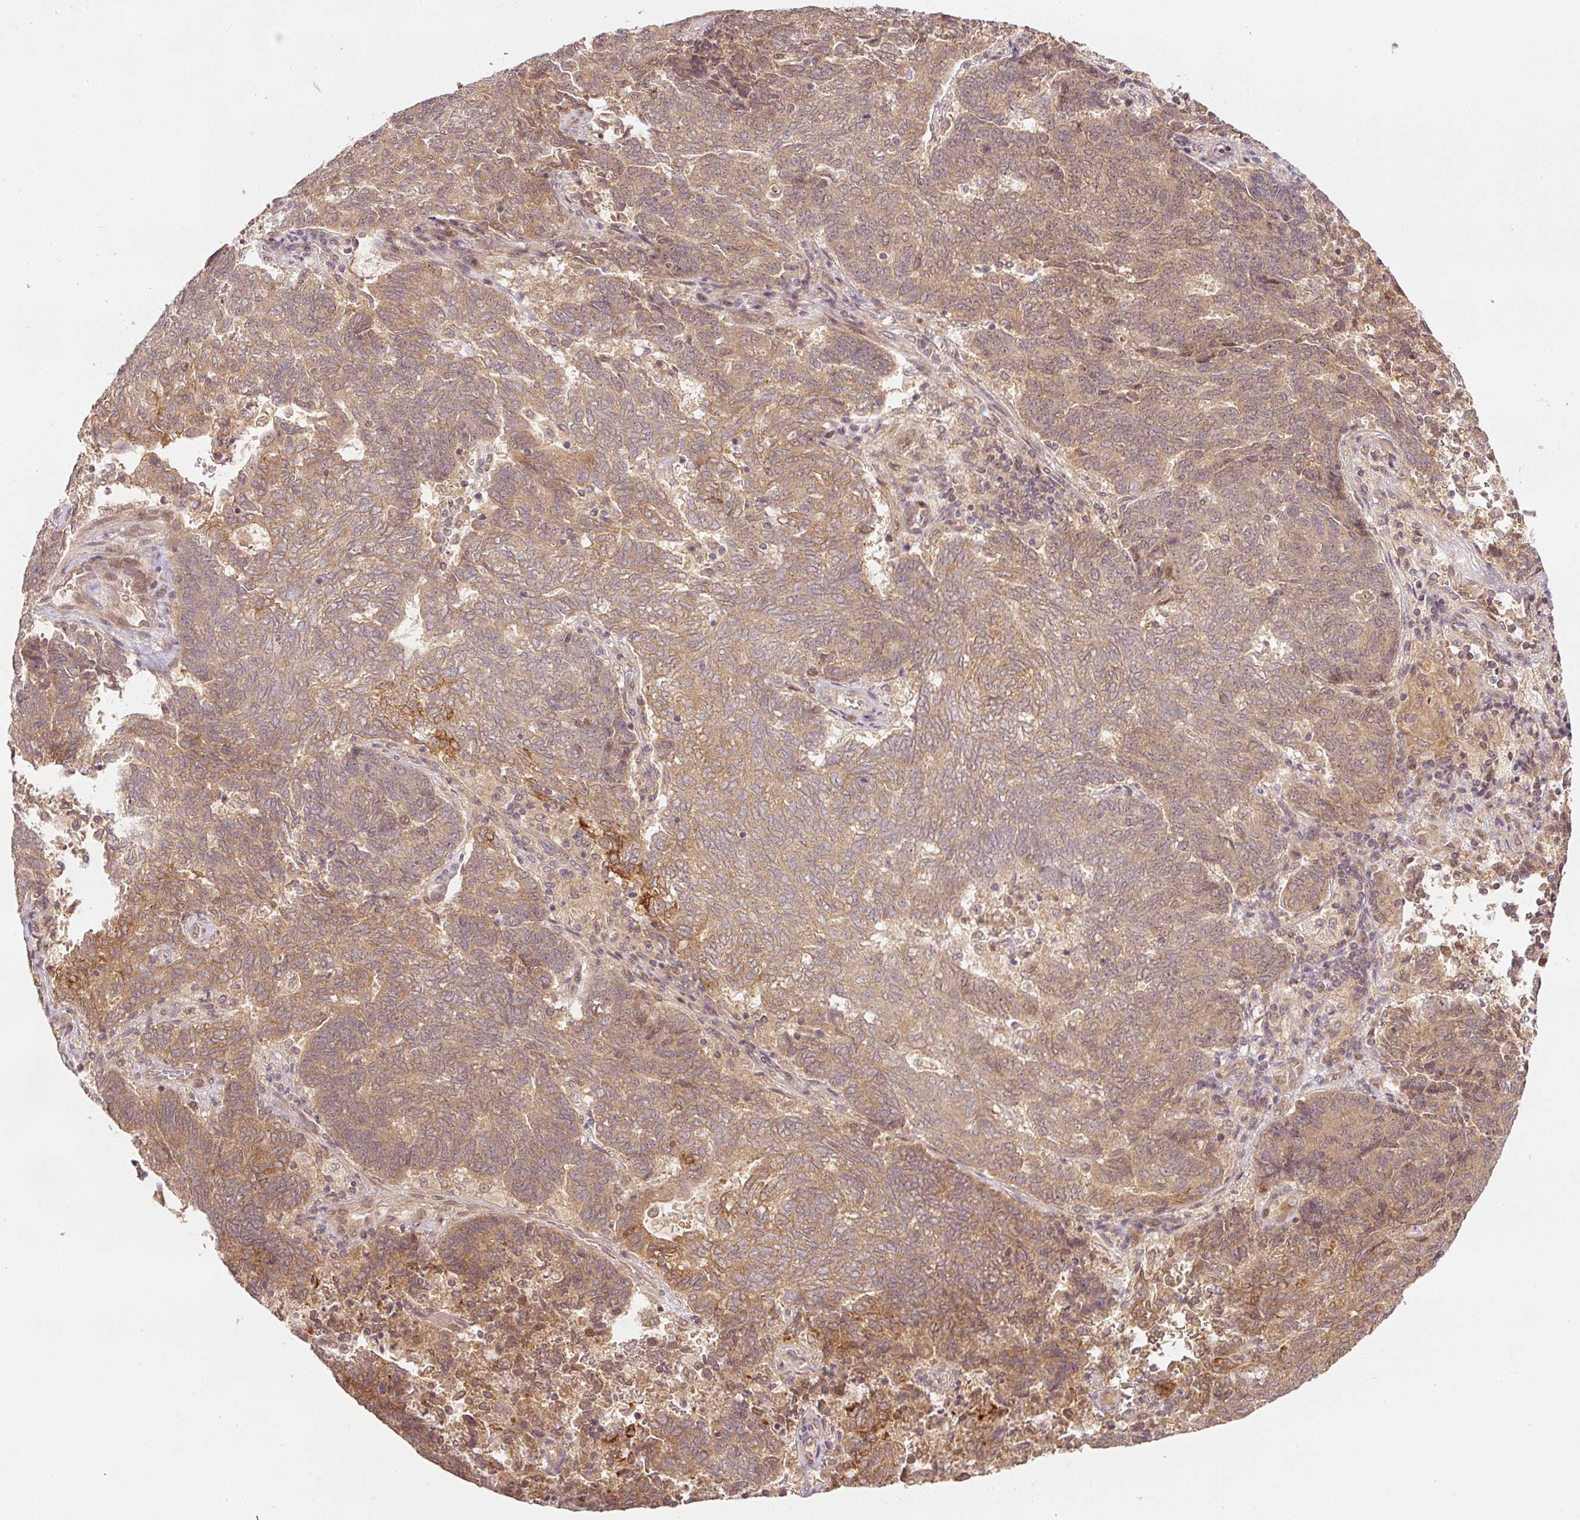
{"staining": {"intensity": "moderate", "quantity": ">75%", "location": "cytoplasmic/membranous"}, "tissue": "endometrial cancer", "cell_type": "Tumor cells", "image_type": "cancer", "snomed": [{"axis": "morphology", "description": "Adenocarcinoma, NOS"}, {"axis": "topography", "description": "Endometrium"}], "caption": "A high-resolution photomicrograph shows immunohistochemistry staining of endometrial adenocarcinoma, which shows moderate cytoplasmic/membranous staining in about >75% of tumor cells.", "gene": "PCDHB1", "patient": {"sex": "female", "age": 80}}